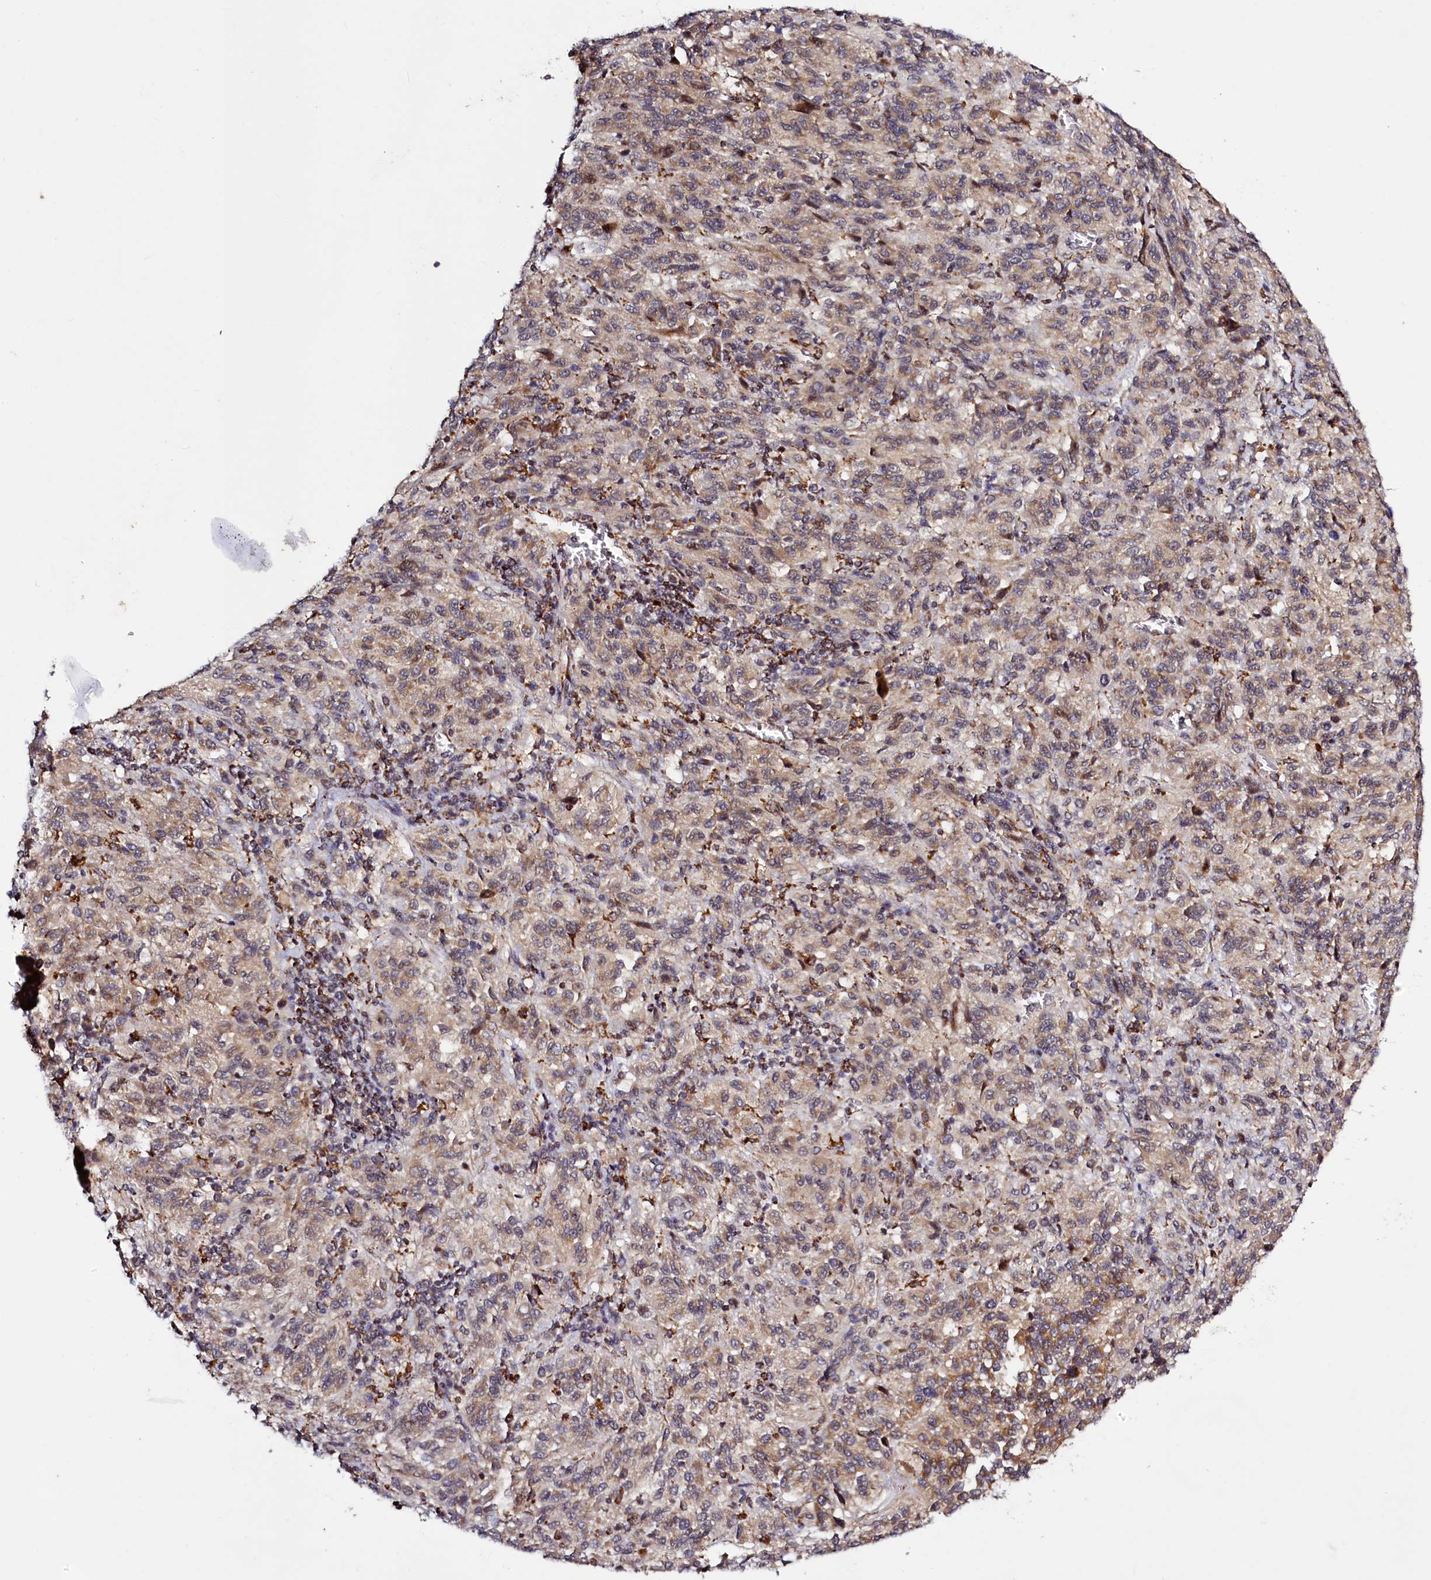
{"staining": {"intensity": "weak", "quantity": ">75%", "location": "cytoplasmic/membranous"}, "tissue": "melanoma", "cell_type": "Tumor cells", "image_type": "cancer", "snomed": [{"axis": "morphology", "description": "Malignant melanoma, Metastatic site"}, {"axis": "topography", "description": "Lung"}], "caption": "The histopathology image reveals a brown stain indicating the presence of a protein in the cytoplasmic/membranous of tumor cells in melanoma.", "gene": "DYNC2H1", "patient": {"sex": "male", "age": 64}}